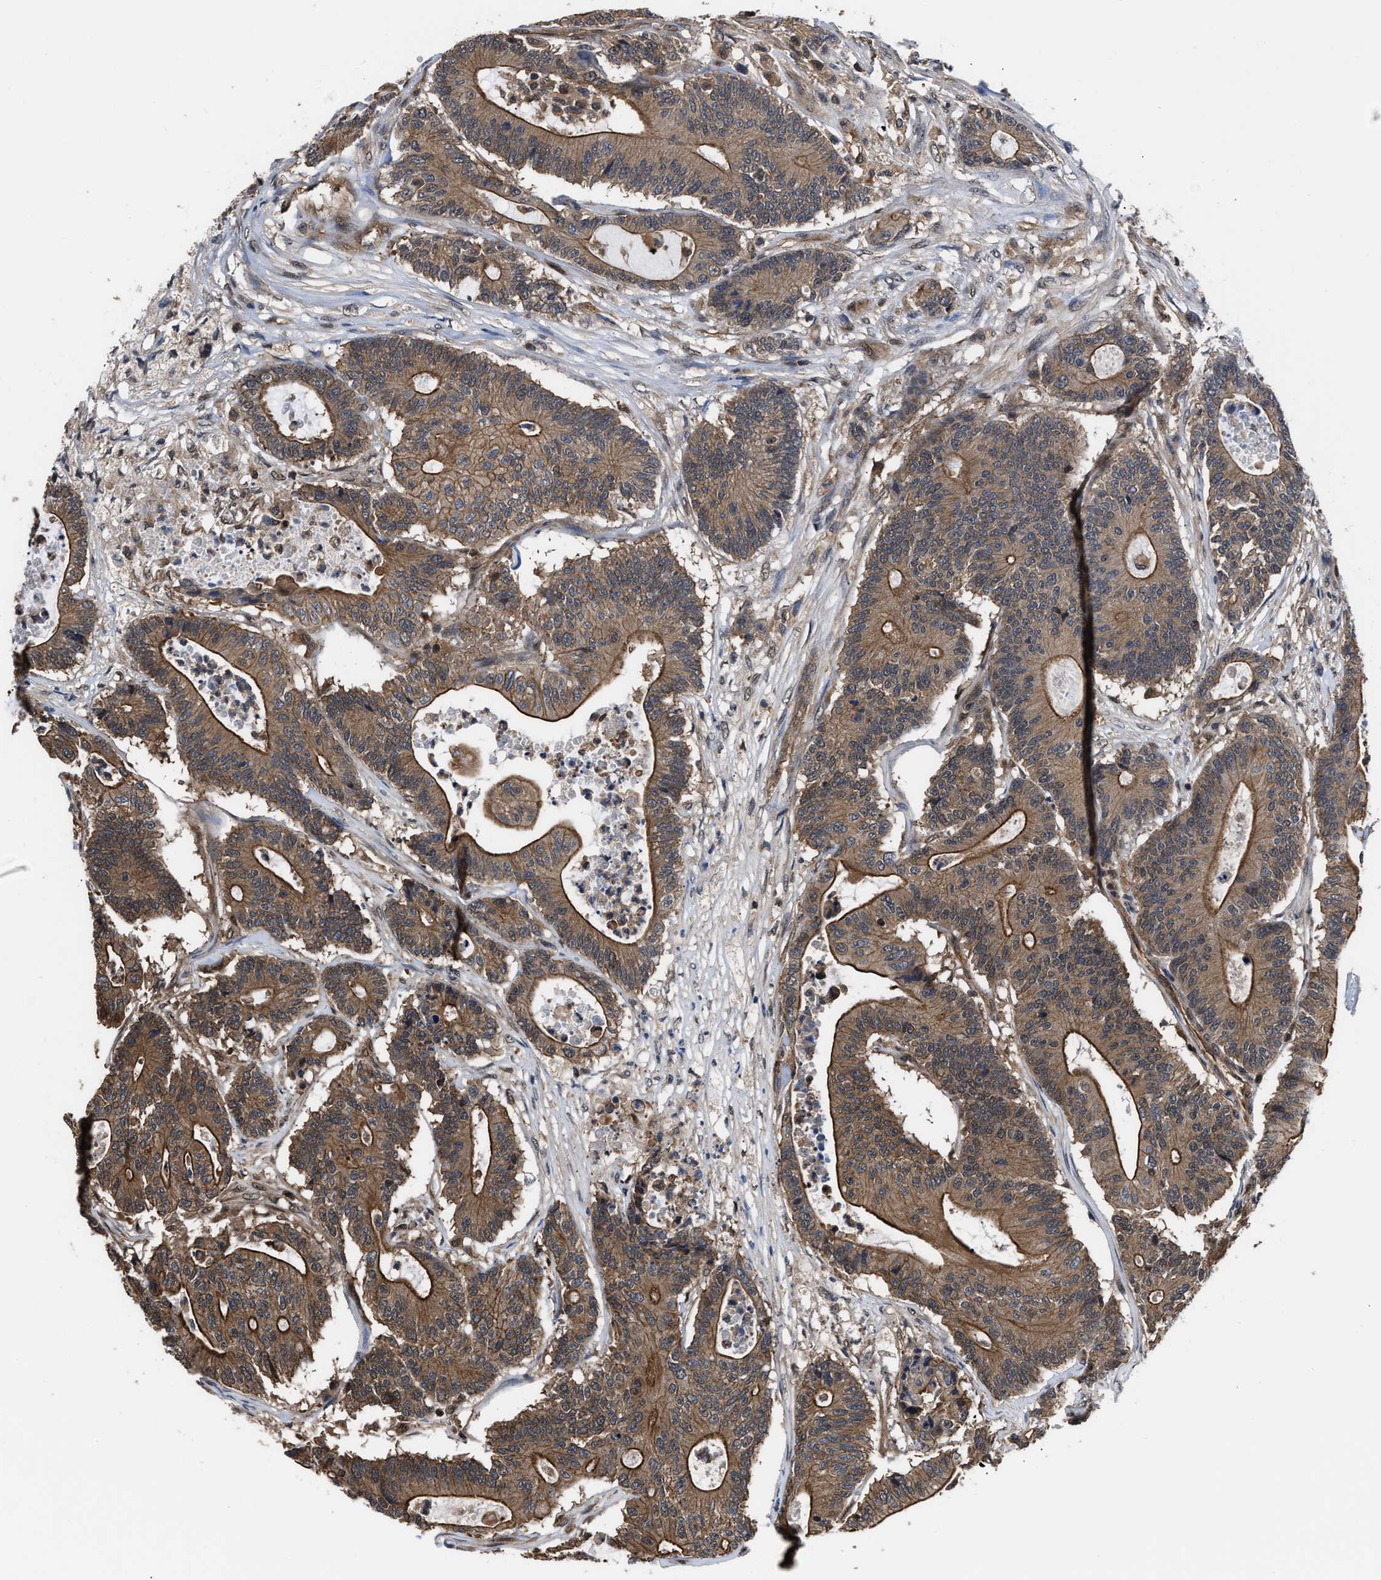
{"staining": {"intensity": "strong", "quantity": ">75%", "location": "cytoplasmic/membranous"}, "tissue": "colorectal cancer", "cell_type": "Tumor cells", "image_type": "cancer", "snomed": [{"axis": "morphology", "description": "Adenocarcinoma, NOS"}, {"axis": "topography", "description": "Colon"}], "caption": "Immunohistochemistry of colorectal cancer (adenocarcinoma) demonstrates high levels of strong cytoplasmic/membranous positivity in approximately >75% of tumor cells.", "gene": "SCAI", "patient": {"sex": "female", "age": 84}}